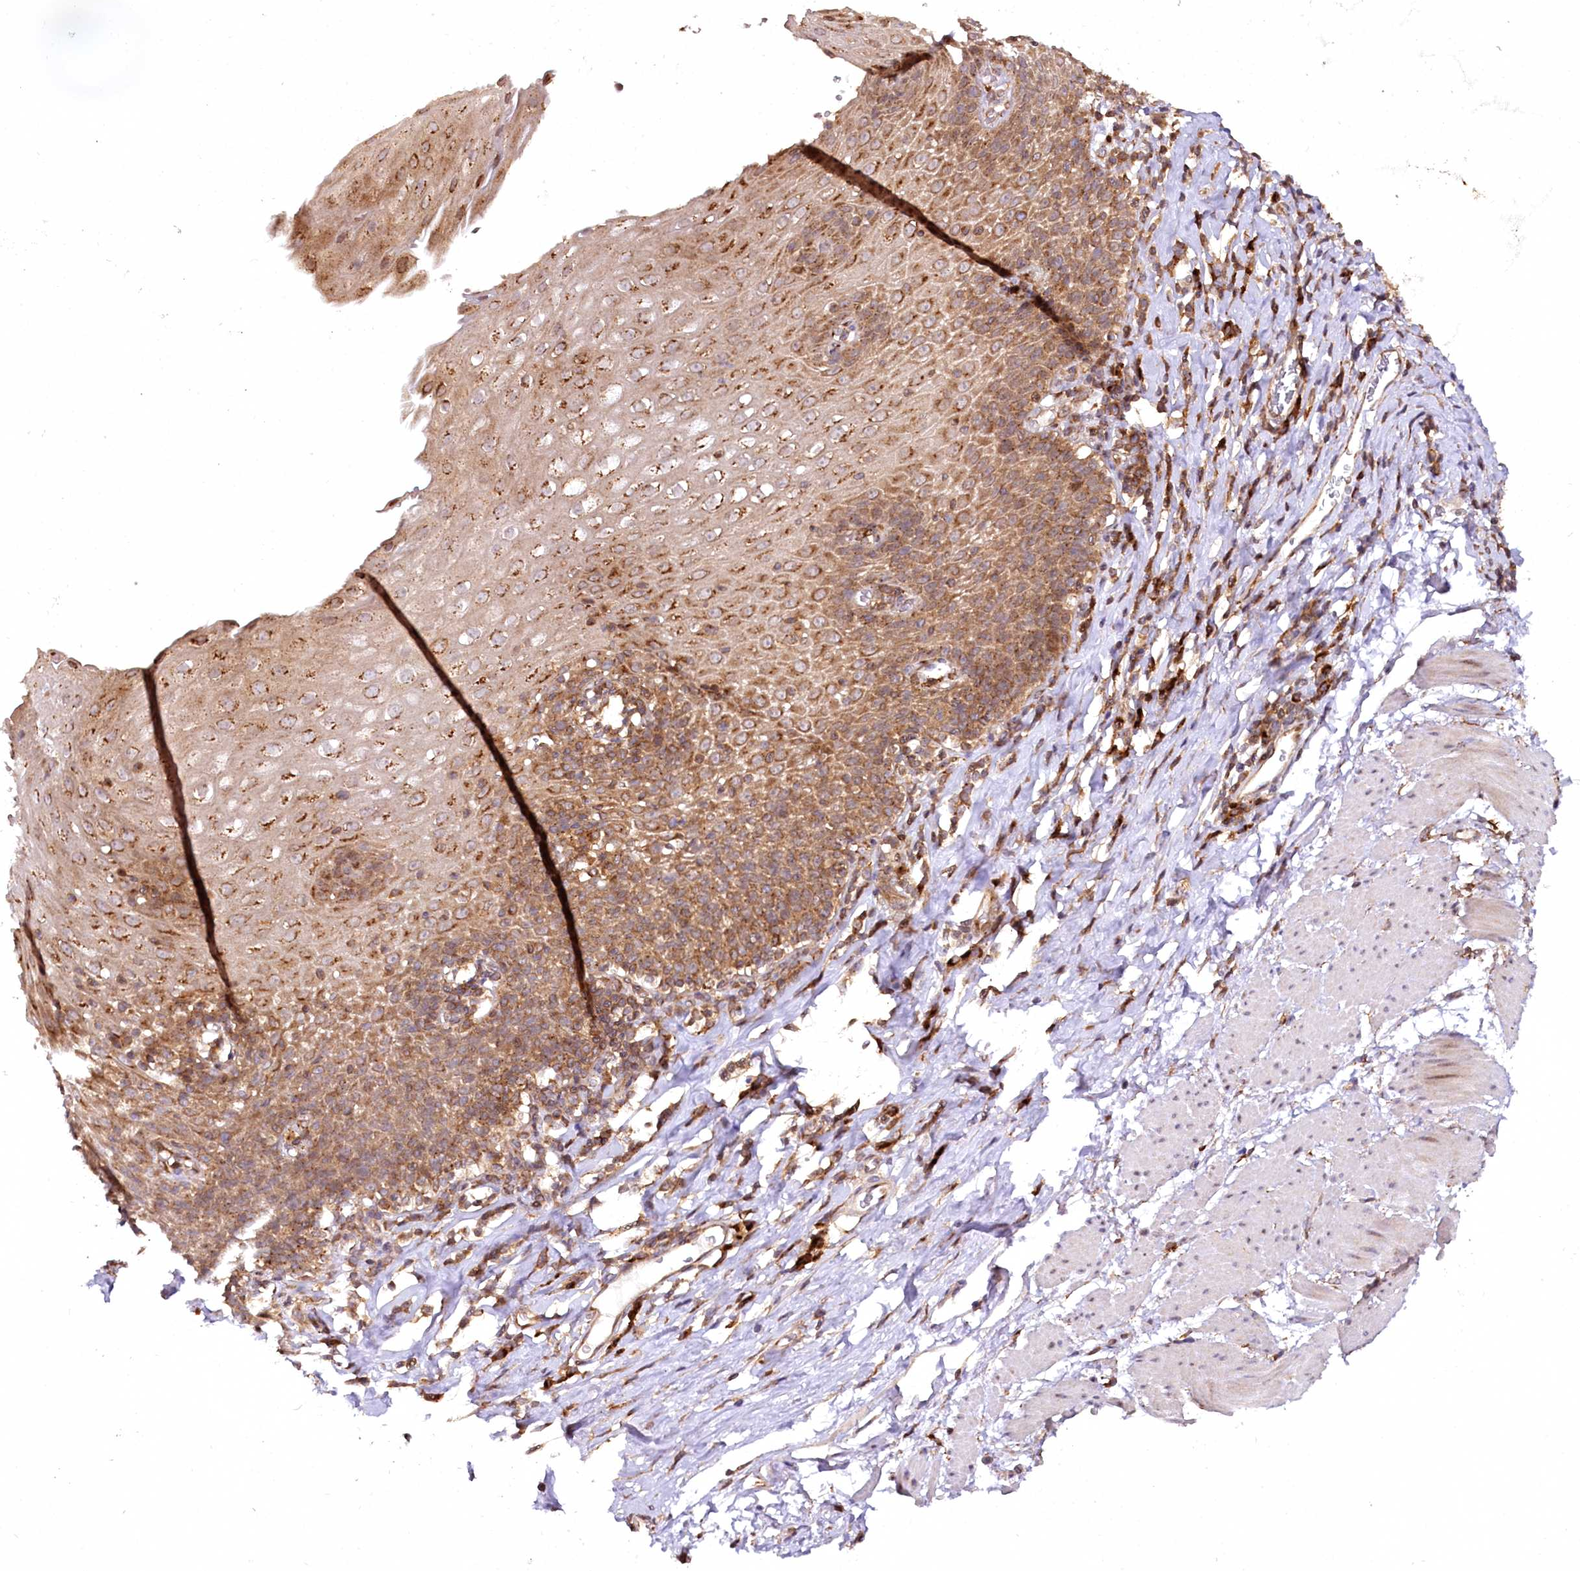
{"staining": {"intensity": "moderate", "quantity": ">75%", "location": "cytoplasmic/membranous,nuclear"}, "tissue": "esophagus", "cell_type": "Squamous epithelial cells", "image_type": "normal", "snomed": [{"axis": "morphology", "description": "Normal tissue, NOS"}, {"axis": "topography", "description": "Esophagus"}], "caption": "Squamous epithelial cells display medium levels of moderate cytoplasmic/membranous,nuclear positivity in about >75% of cells in unremarkable esophagus. Nuclei are stained in blue.", "gene": "COPG1", "patient": {"sex": "female", "age": 61}}